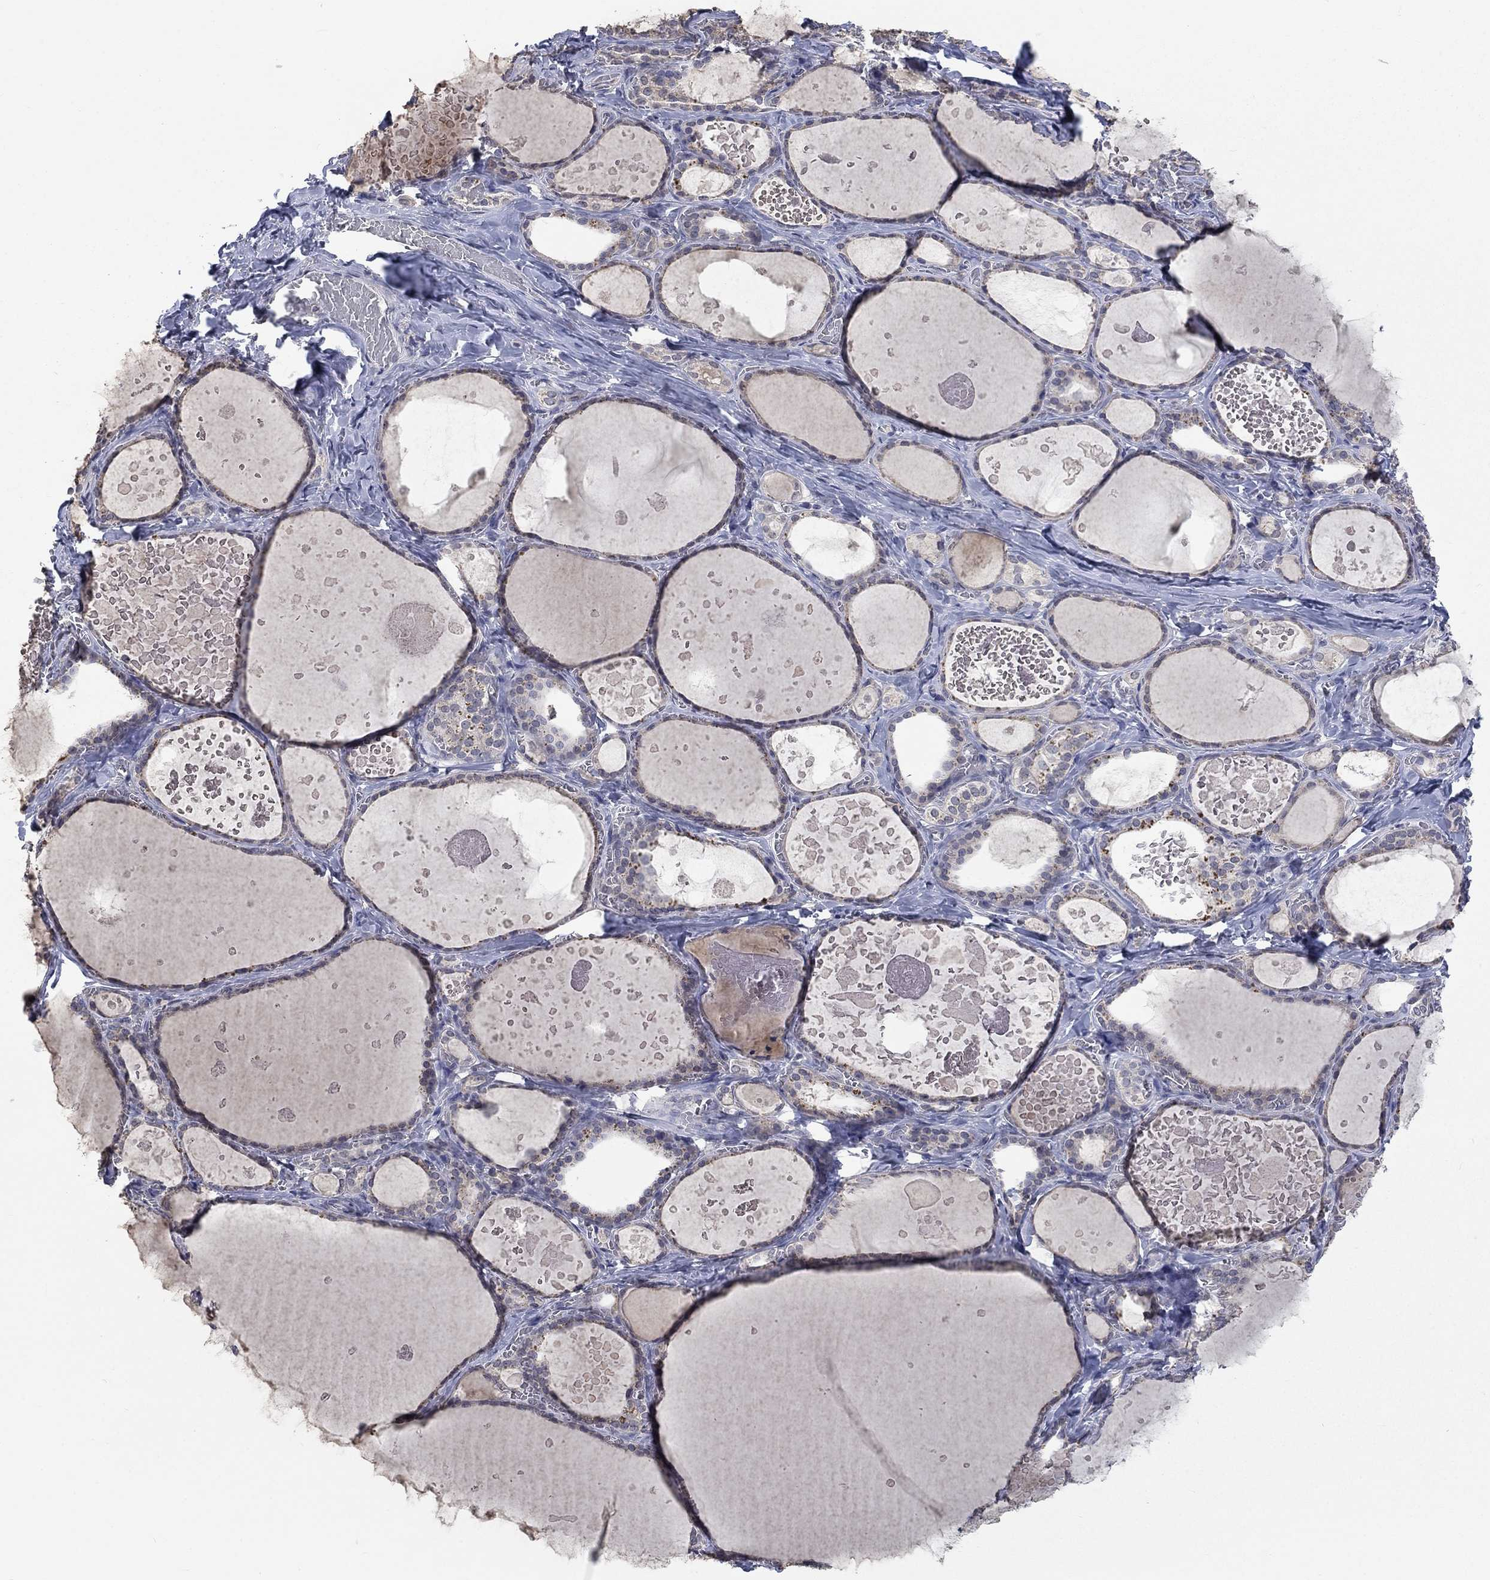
{"staining": {"intensity": "negative", "quantity": "none", "location": "none"}, "tissue": "thyroid gland", "cell_type": "Glandular cells", "image_type": "normal", "snomed": [{"axis": "morphology", "description": "Normal tissue, NOS"}, {"axis": "topography", "description": "Thyroid gland"}], "caption": "Immunohistochemistry of benign human thyroid gland displays no expression in glandular cells.", "gene": "SPATA33", "patient": {"sex": "female", "age": 56}}